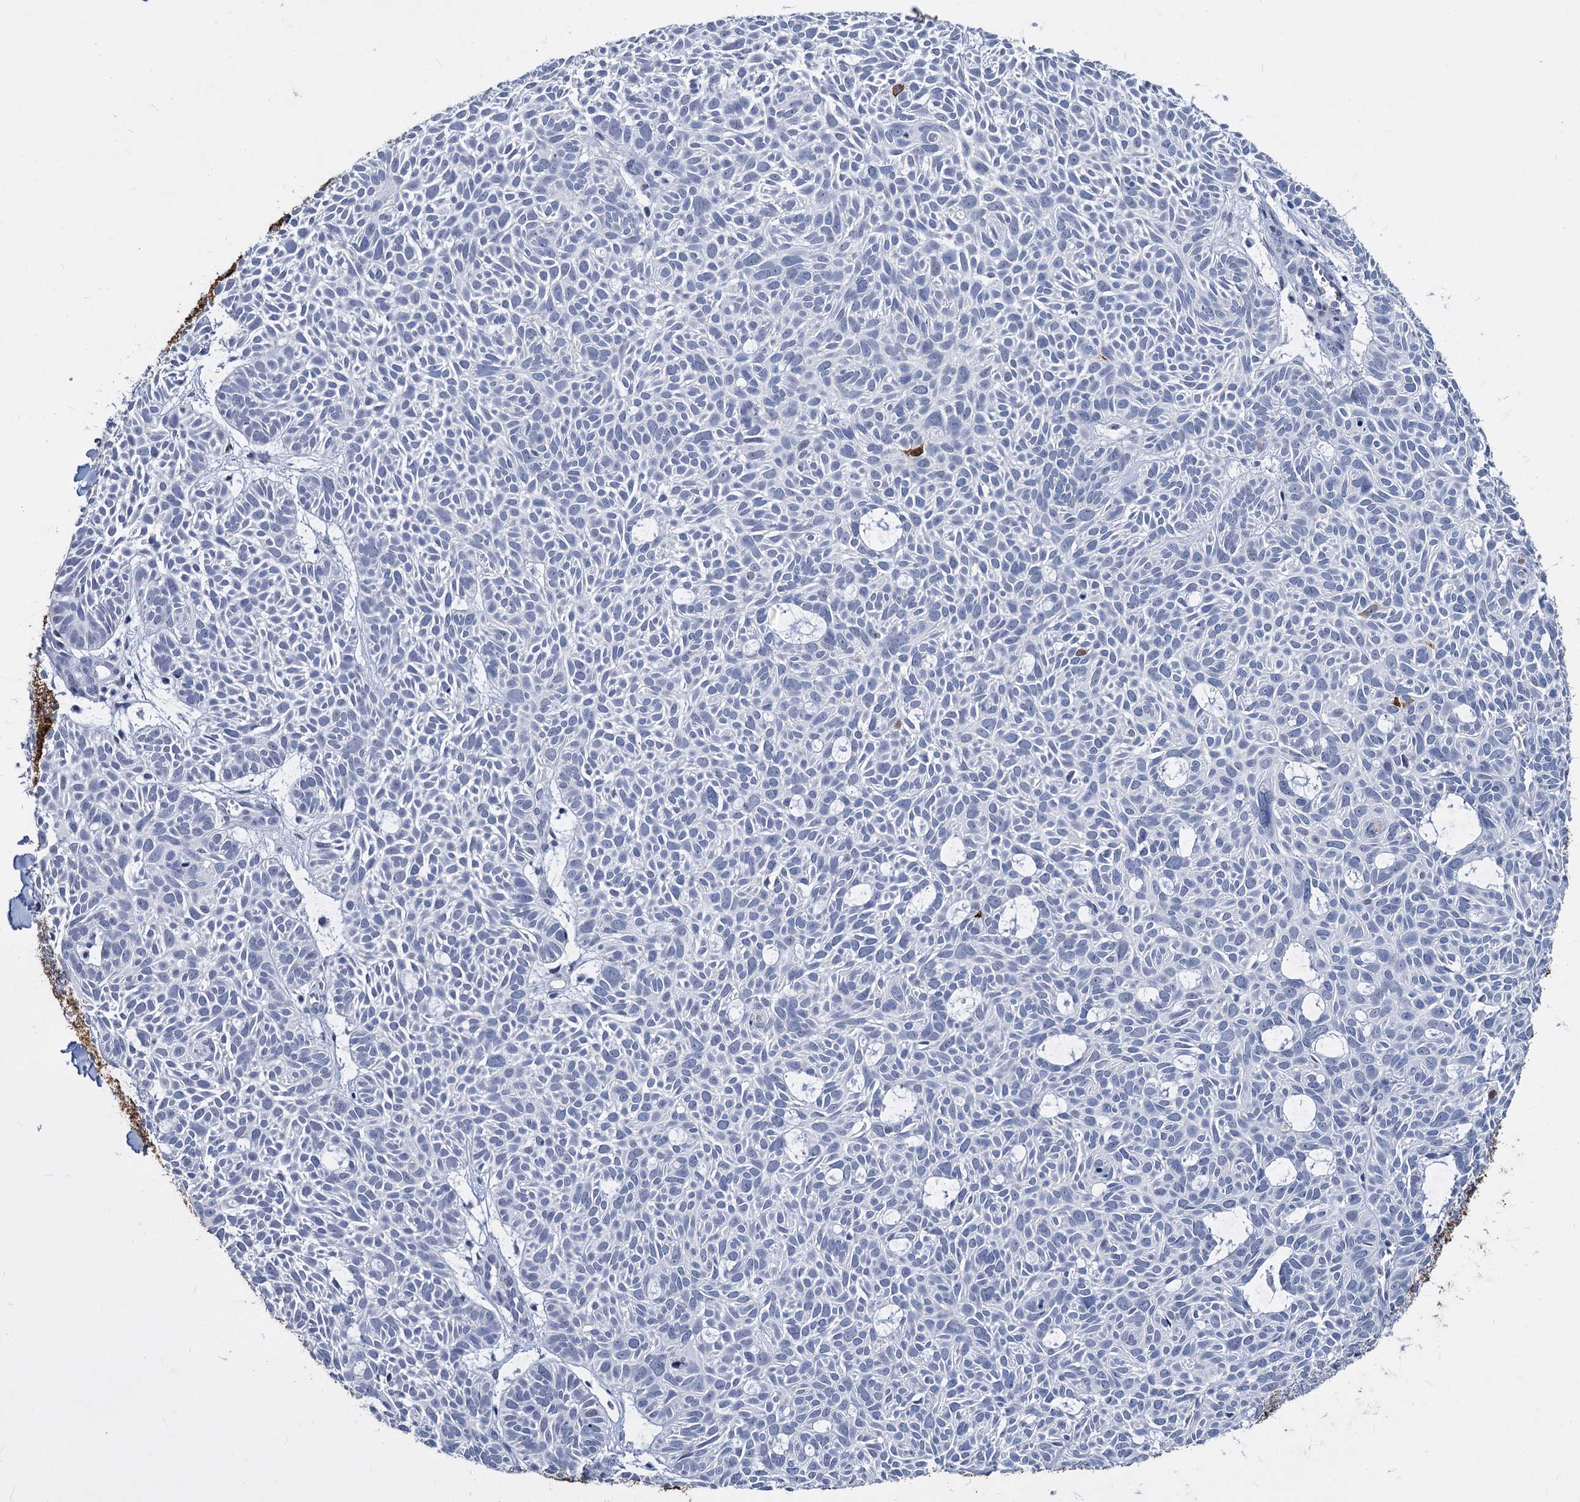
{"staining": {"intensity": "negative", "quantity": "none", "location": "none"}, "tissue": "skin cancer", "cell_type": "Tumor cells", "image_type": "cancer", "snomed": [{"axis": "morphology", "description": "Basal cell carcinoma"}, {"axis": "topography", "description": "Skin"}], "caption": "Tumor cells show no significant protein staining in skin cancer.", "gene": "MAGEA4", "patient": {"sex": "male", "age": 69}}